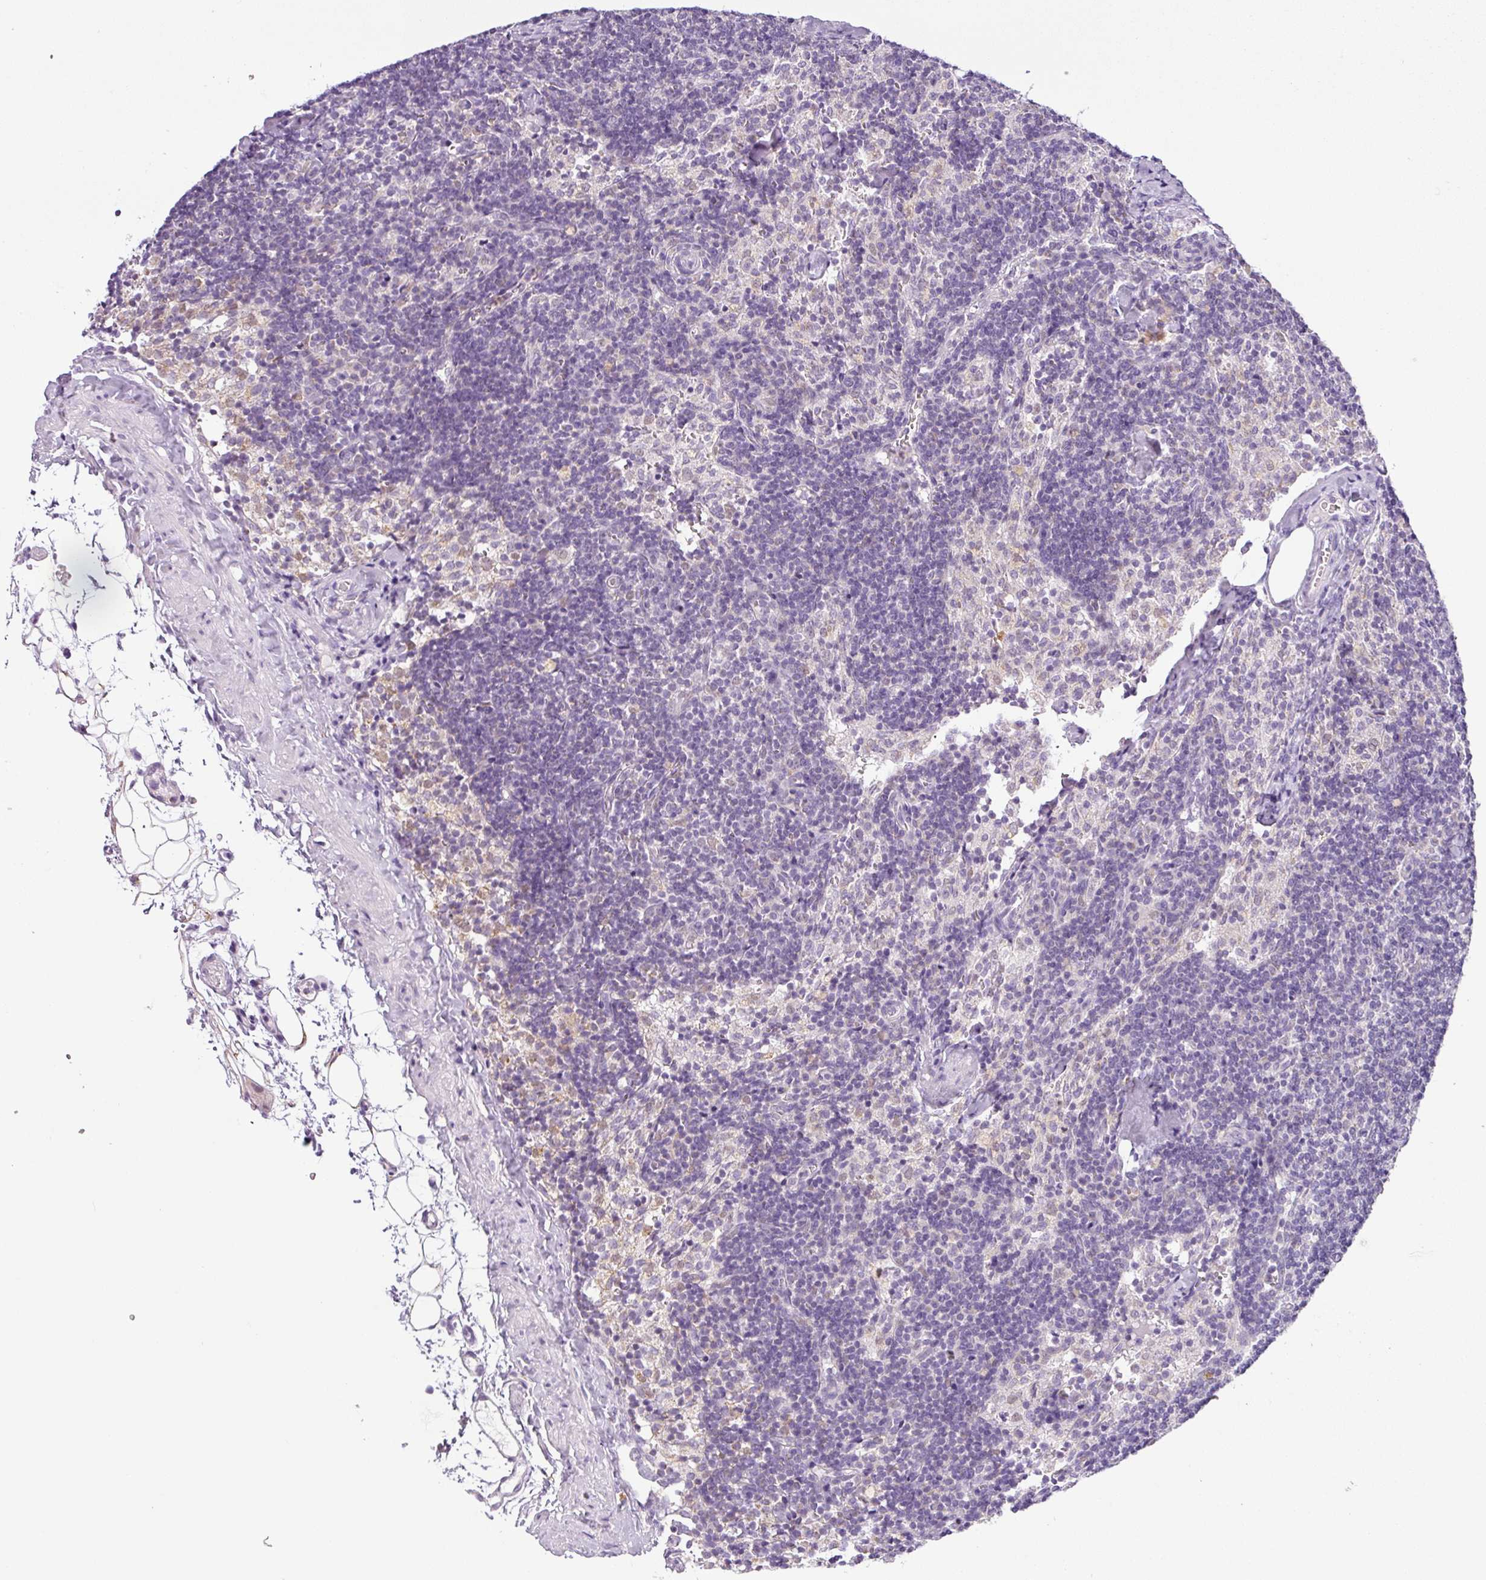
{"staining": {"intensity": "negative", "quantity": "none", "location": "none"}, "tissue": "lymph node", "cell_type": "Germinal center cells", "image_type": "normal", "snomed": [{"axis": "morphology", "description": "Normal tissue, NOS"}, {"axis": "topography", "description": "Lymph node"}], "caption": "IHC of benign human lymph node shows no expression in germinal center cells. (Stains: DAB (3,3'-diaminobenzidine) IHC with hematoxylin counter stain, Microscopy: brightfield microscopy at high magnification).", "gene": "HMCN2", "patient": {"sex": "female", "age": 52}}